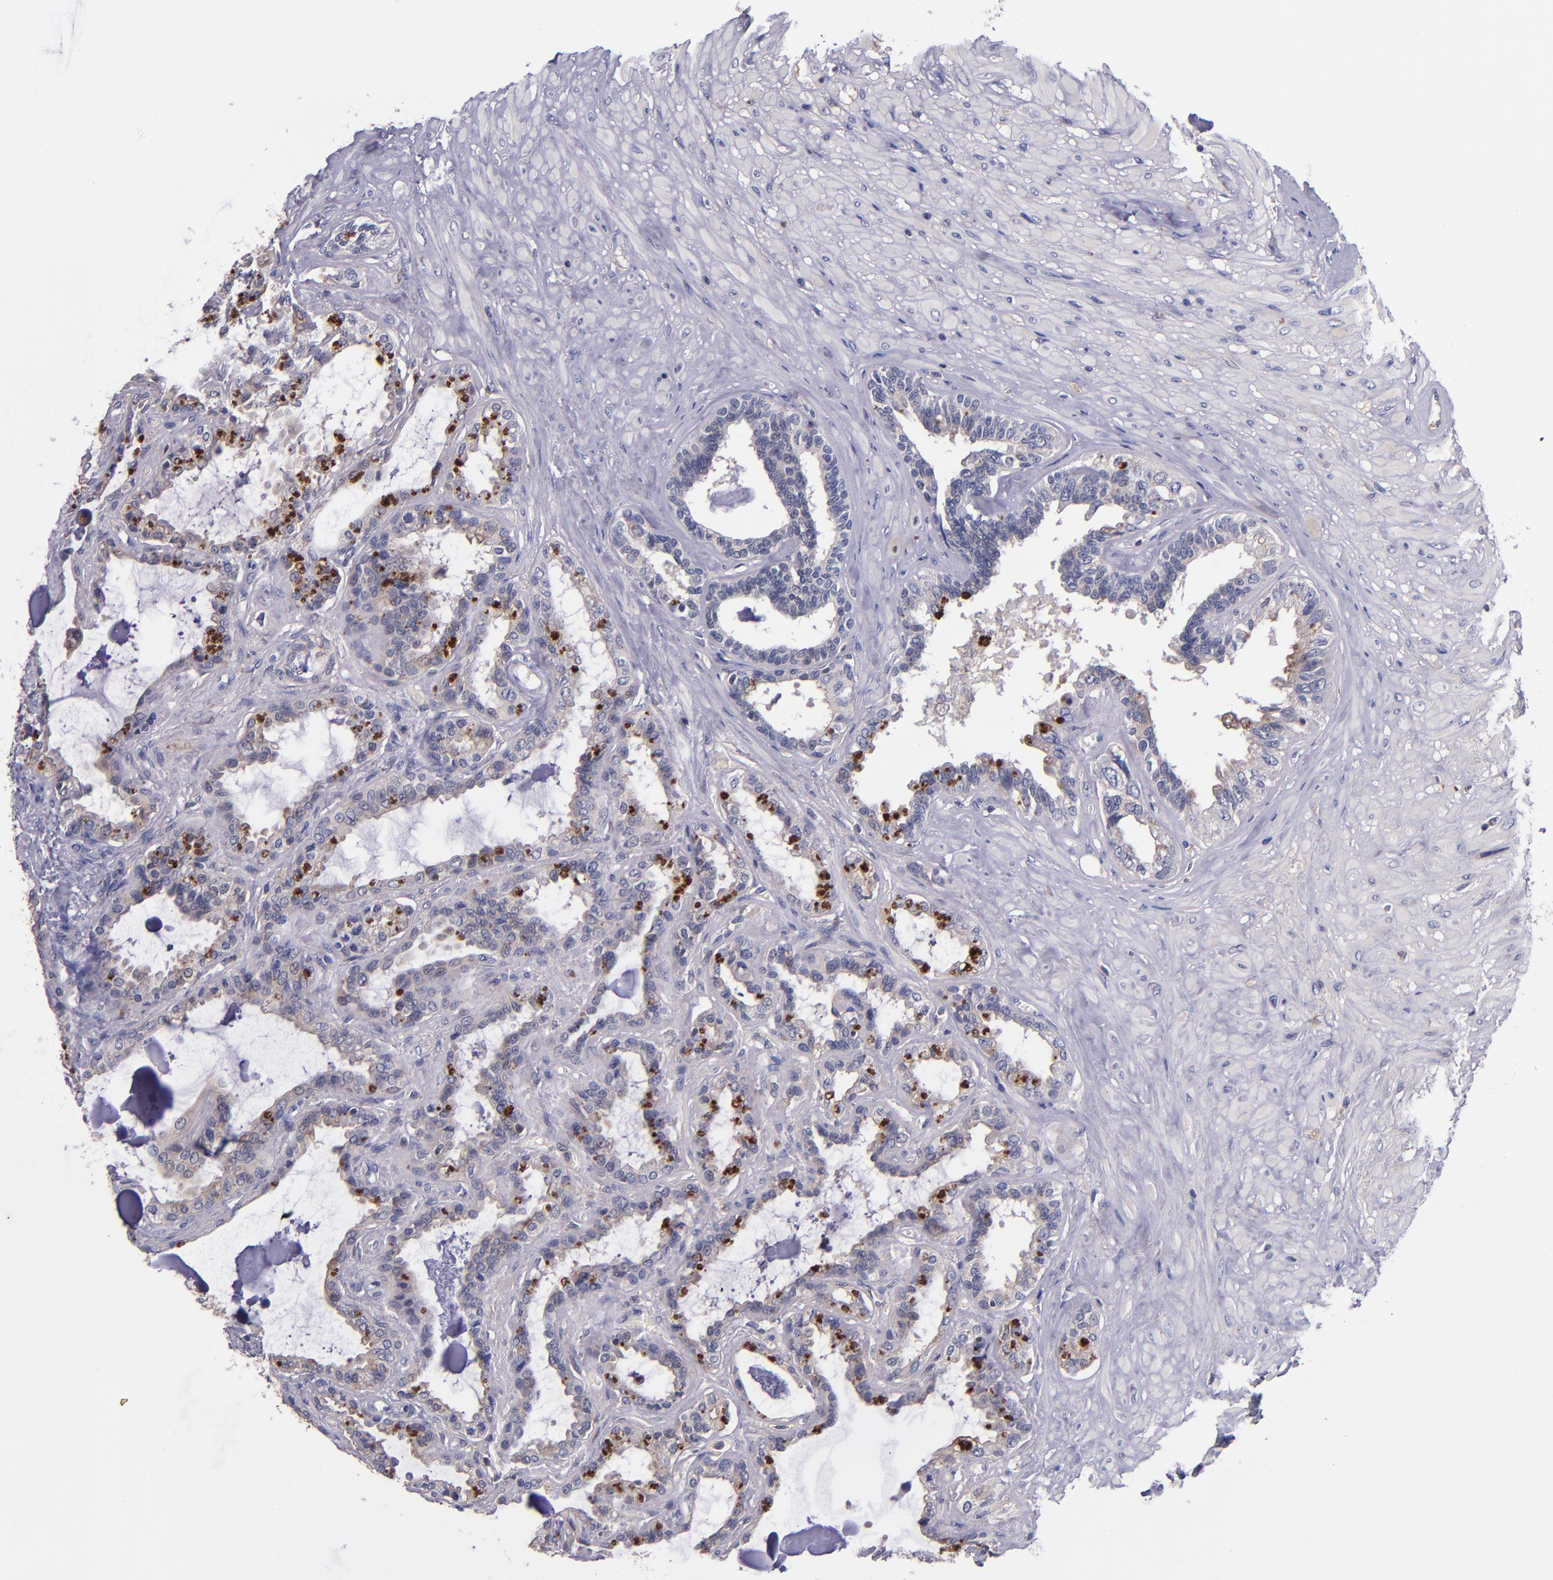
{"staining": {"intensity": "strong", "quantity": "25%-75%", "location": "cytoplasmic/membranous"}, "tissue": "seminal vesicle", "cell_type": "Glandular cells", "image_type": "normal", "snomed": [{"axis": "morphology", "description": "Normal tissue, NOS"}, {"axis": "morphology", "description": "Inflammation, NOS"}, {"axis": "topography", "description": "Urinary bladder"}, {"axis": "topography", "description": "Prostate"}, {"axis": "topography", "description": "Seminal veicle"}], "caption": "Protein staining reveals strong cytoplasmic/membranous expression in about 25%-75% of glandular cells in unremarkable seminal vesicle.", "gene": "RBP4", "patient": {"sex": "male", "age": 82}}